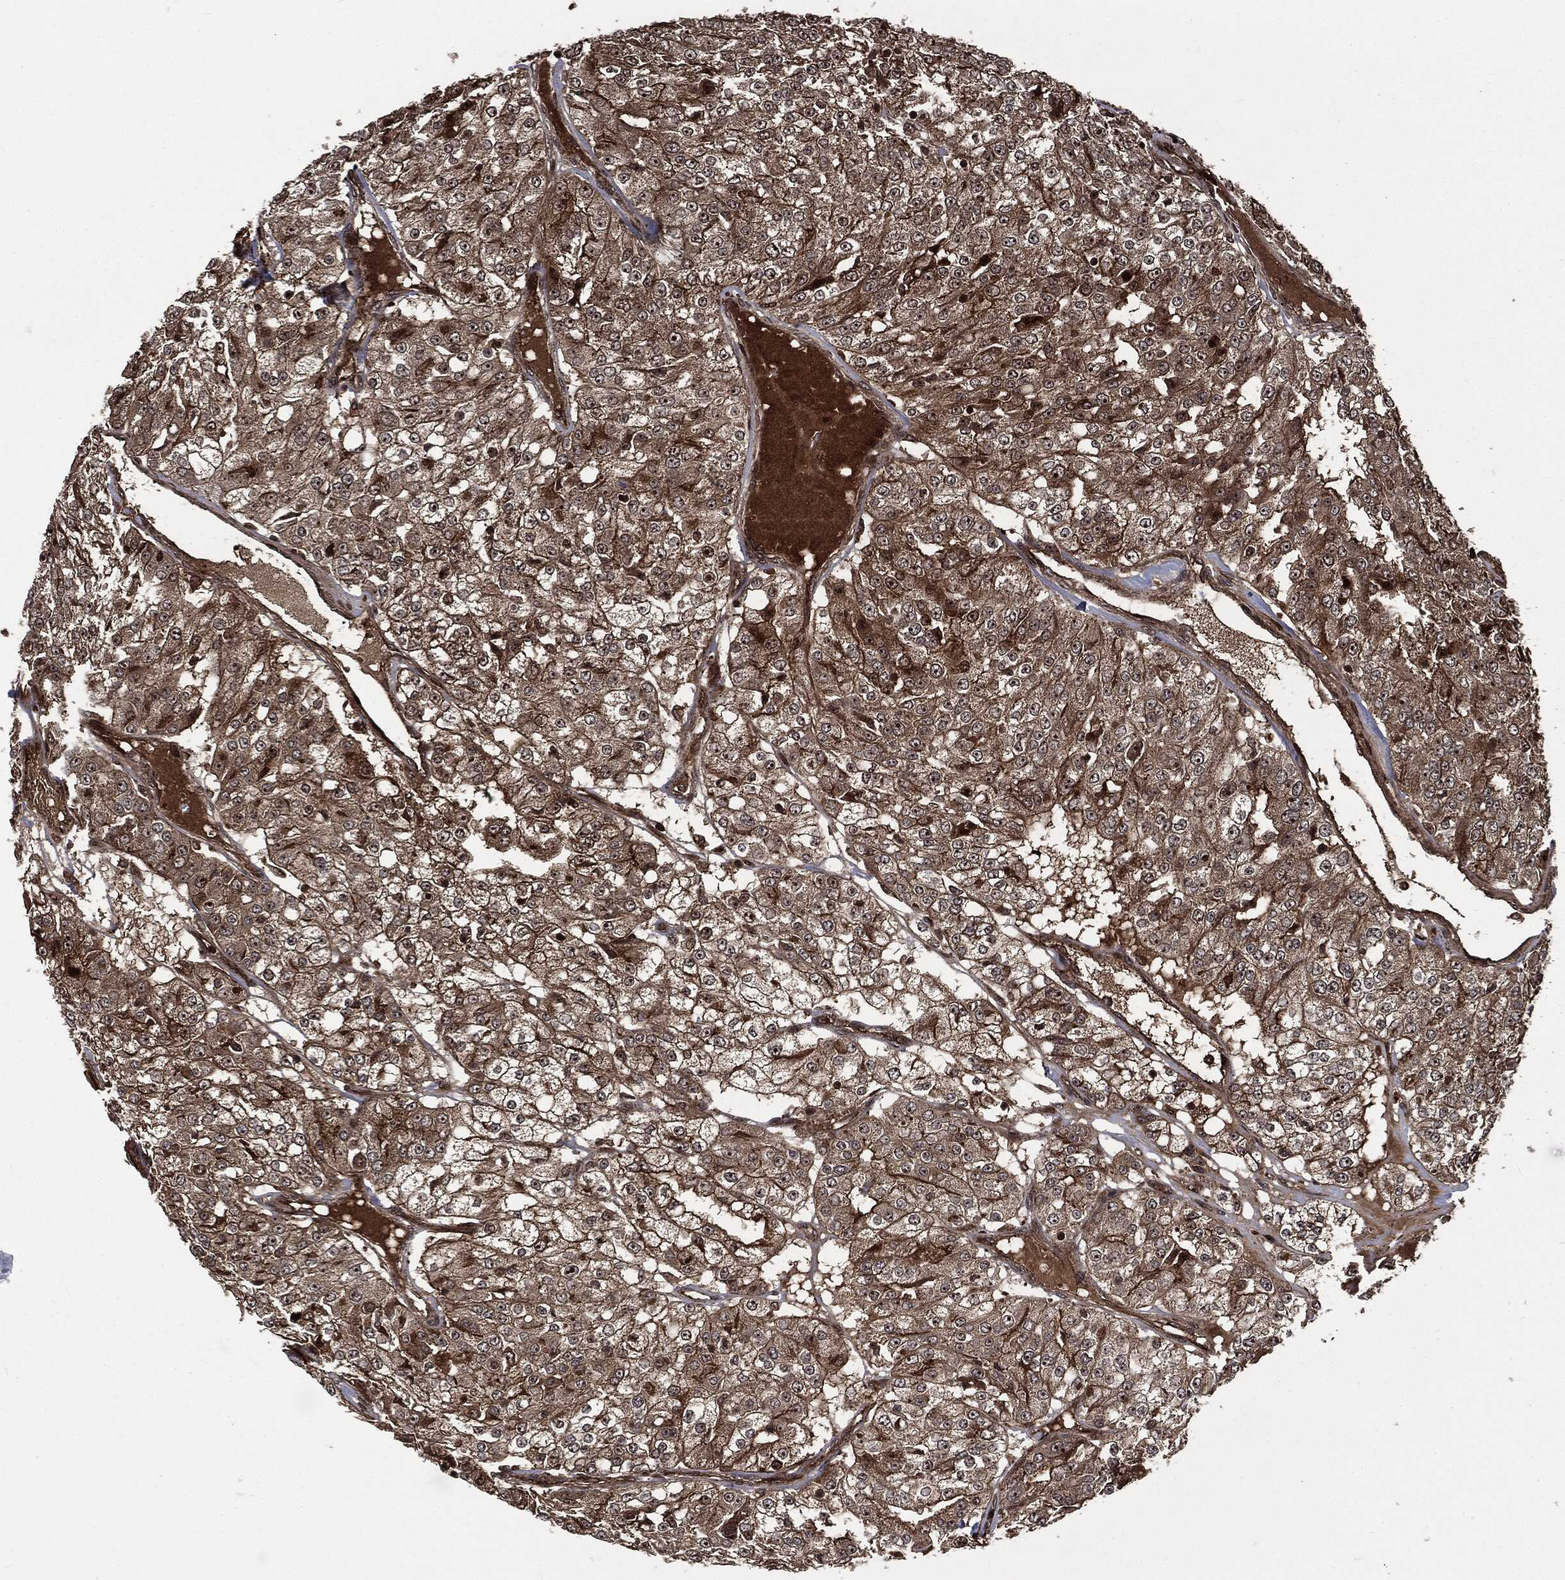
{"staining": {"intensity": "moderate", "quantity": ">75%", "location": "cytoplasmic/membranous,nuclear"}, "tissue": "renal cancer", "cell_type": "Tumor cells", "image_type": "cancer", "snomed": [{"axis": "morphology", "description": "Adenocarcinoma, NOS"}, {"axis": "topography", "description": "Kidney"}], "caption": "A micrograph of adenocarcinoma (renal) stained for a protein displays moderate cytoplasmic/membranous and nuclear brown staining in tumor cells.", "gene": "CARD6", "patient": {"sex": "female", "age": 63}}